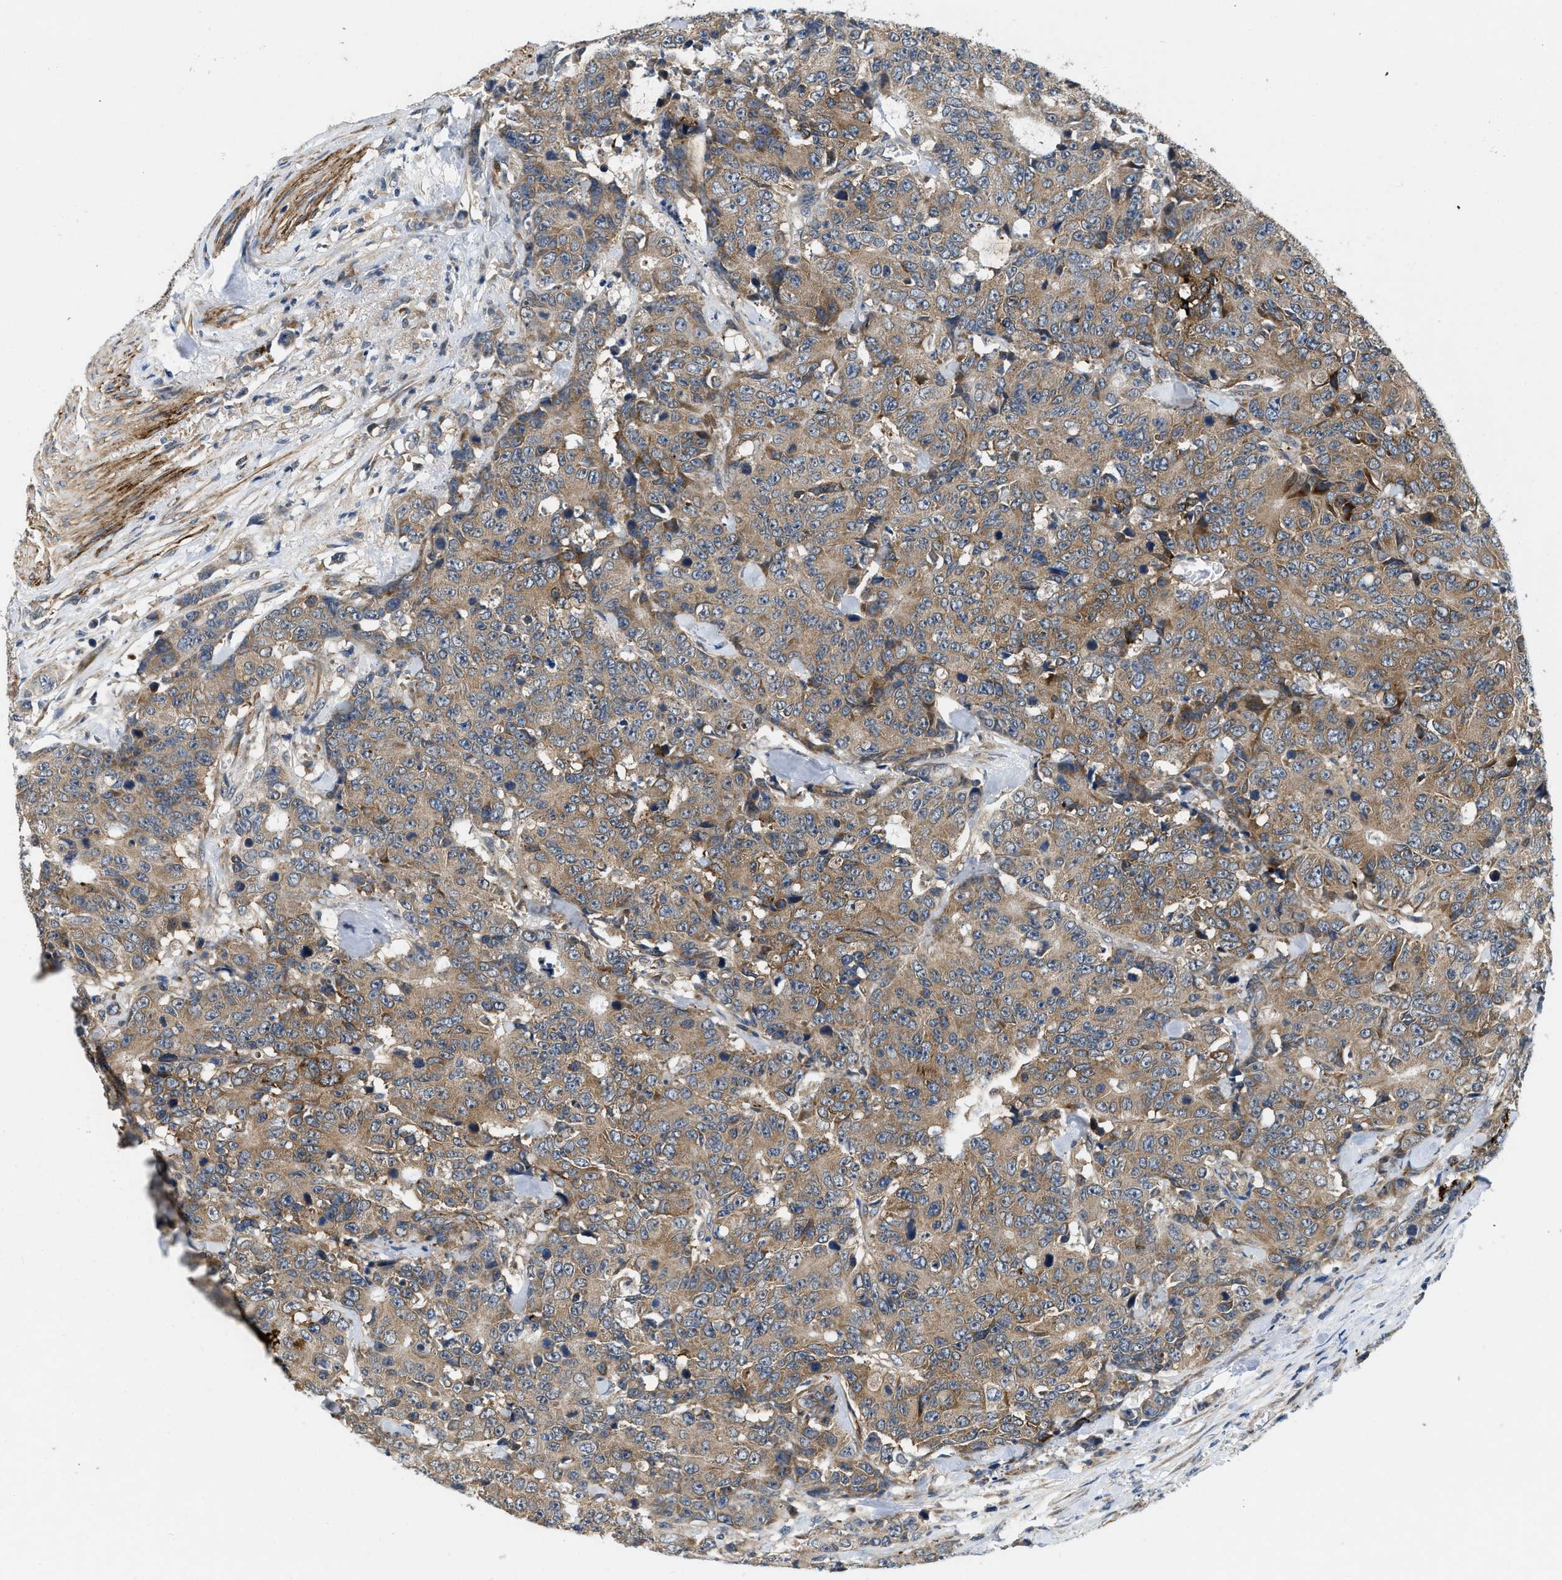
{"staining": {"intensity": "moderate", "quantity": ">75%", "location": "cytoplasmic/membranous"}, "tissue": "colorectal cancer", "cell_type": "Tumor cells", "image_type": "cancer", "snomed": [{"axis": "morphology", "description": "Adenocarcinoma, NOS"}, {"axis": "topography", "description": "Colon"}], "caption": "Brown immunohistochemical staining in colorectal cancer (adenocarcinoma) displays moderate cytoplasmic/membranous staining in about >75% of tumor cells.", "gene": "ZNF599", "patient": {"sex": "female", "age": 86}}